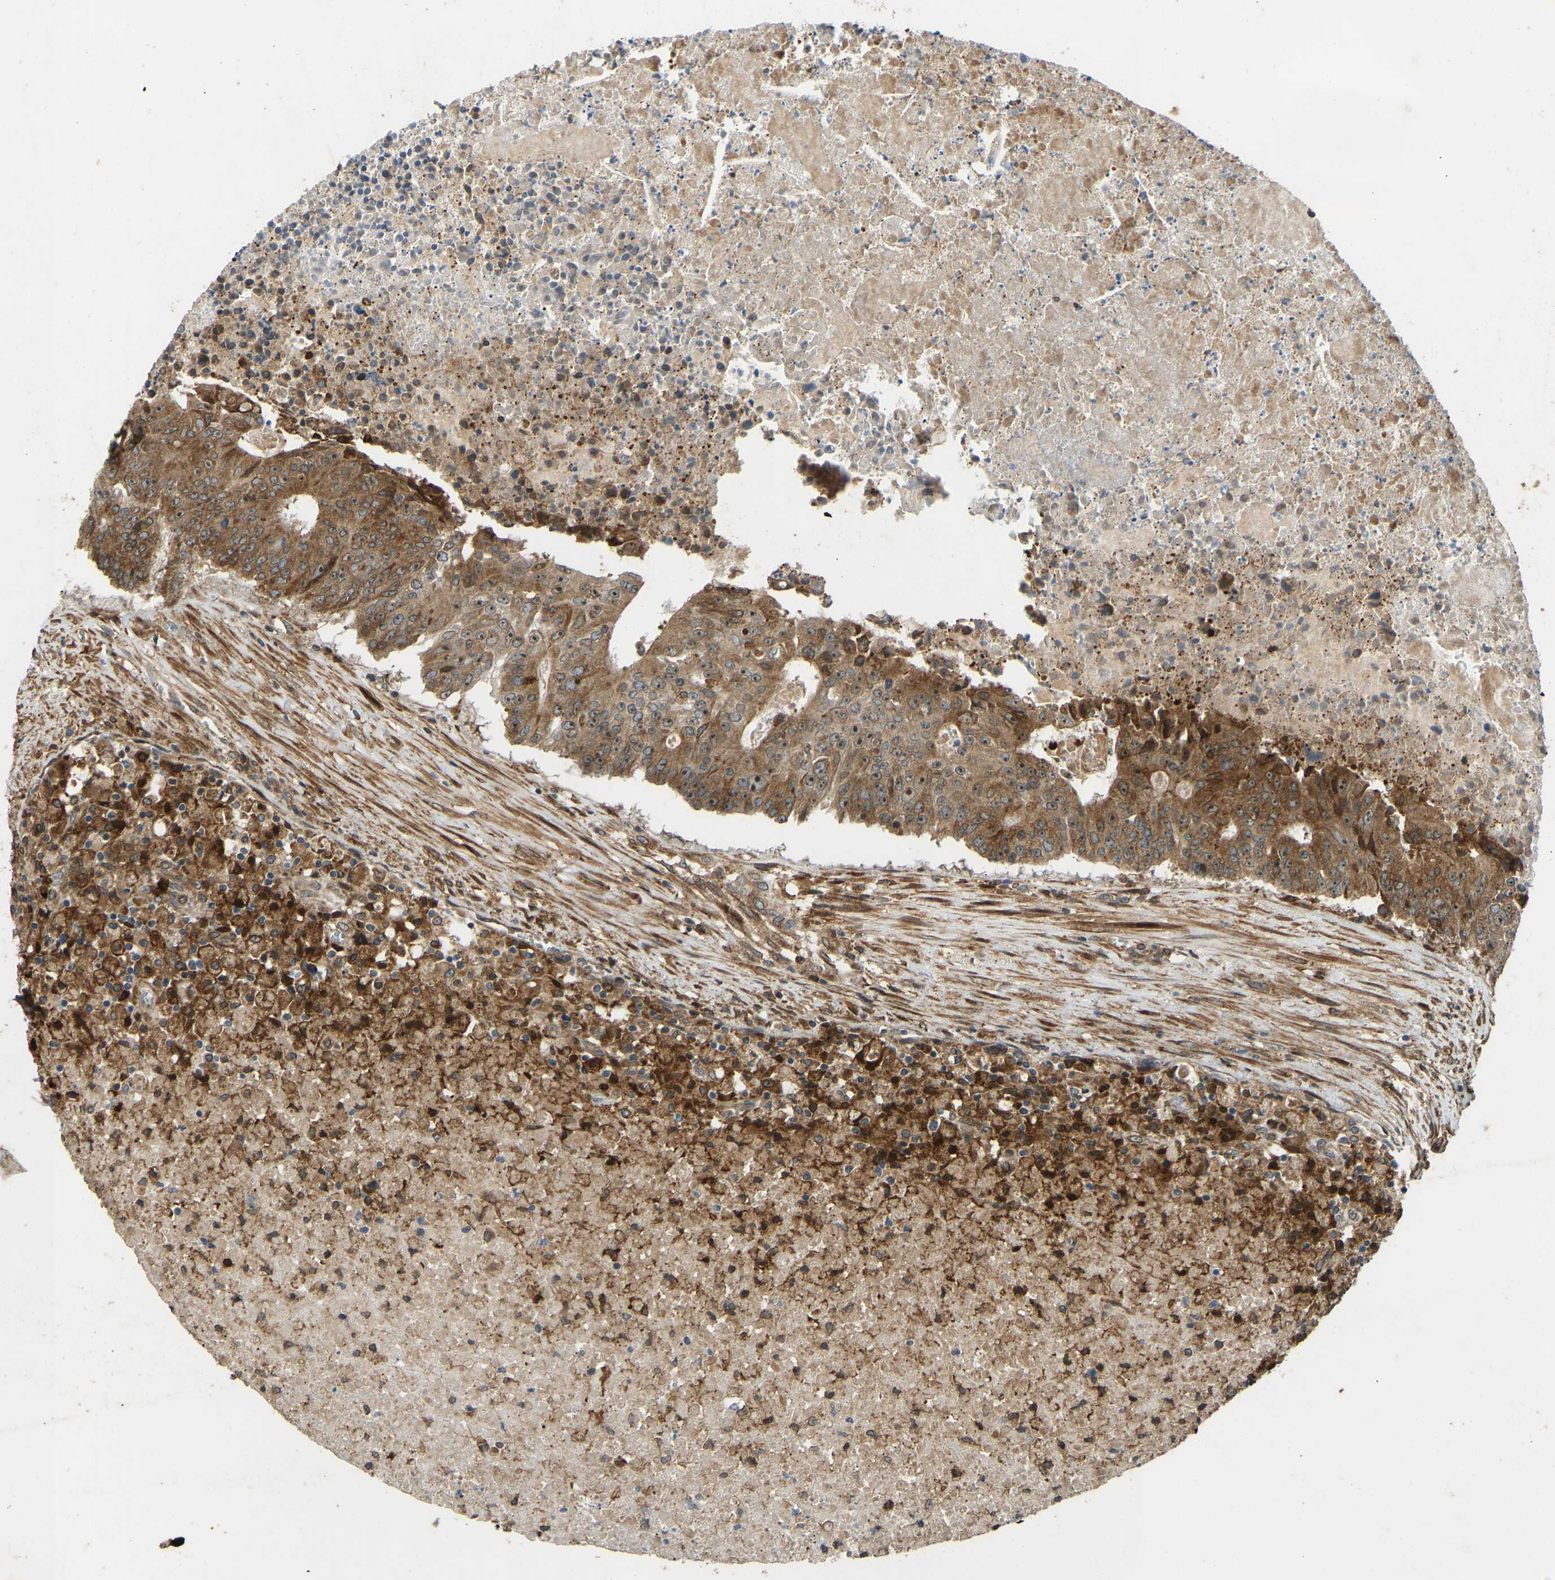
{"staining": {"intensity": "moderate", "quantity": ">75%", "location": "cytoplasmic/membranous,nuclear"}, "tissue": "colorectal cancer", "cell_type": "Tumor cells", "image_type": "cancer", "snomed": [{"axis": "morphology", "description": "Adenocarcinoma, NOS"}, {"axis": "topography", "description": "Colon"}], "caption": "Immunohistochemical staining of human adenocarcinoma (colorectal) demonstrates medium levels of moderate cytoplasmic/membranous and nuclear positivity in approximately >75% of tumor cells. (Stains: DAB in brown, nuclei in blue, Microscopy: brightfield microscopy at high magnification).", "gene": "OS9", "patient": {"sex": "male", "age": 87}}